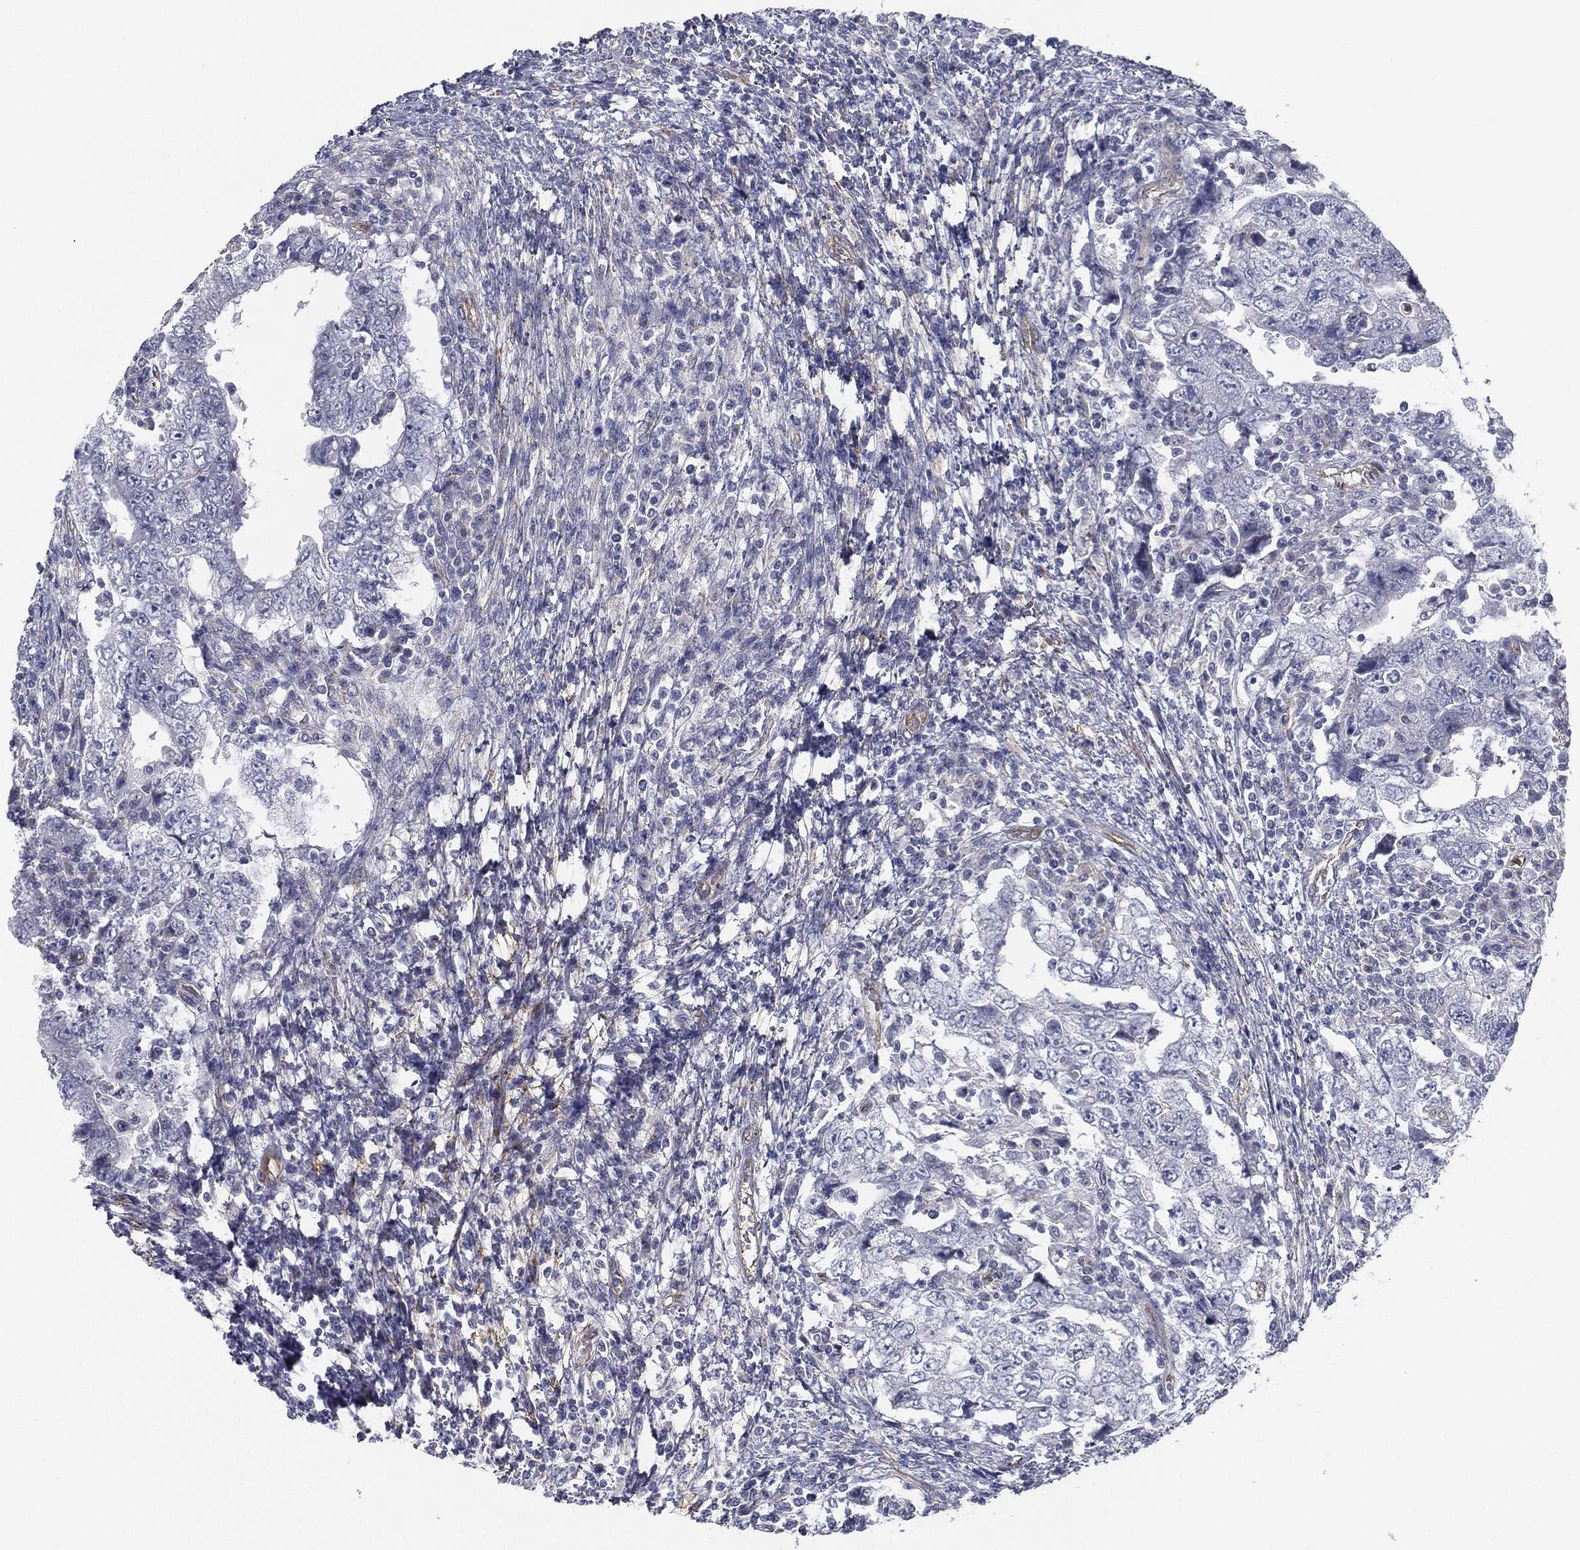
{"staining": {"intensity": "negative", "quantity": "none", "location": "none"}, "tissue": "testis cancer", "cell_type": "Tumor cells", "image_type": "cancer", "snomed": [{"axis": "morphology", "description": "Carcinoma, Embryonal, NOS"}, {"axis": "topography", "description": "Testis"}], "caption": "Protein analysis of testis cancer (embryonal carcinoma) shows no significant expression in tumor cells.", "gene": "LRRC56", "patient": {"sex": "male", "age": 26}}